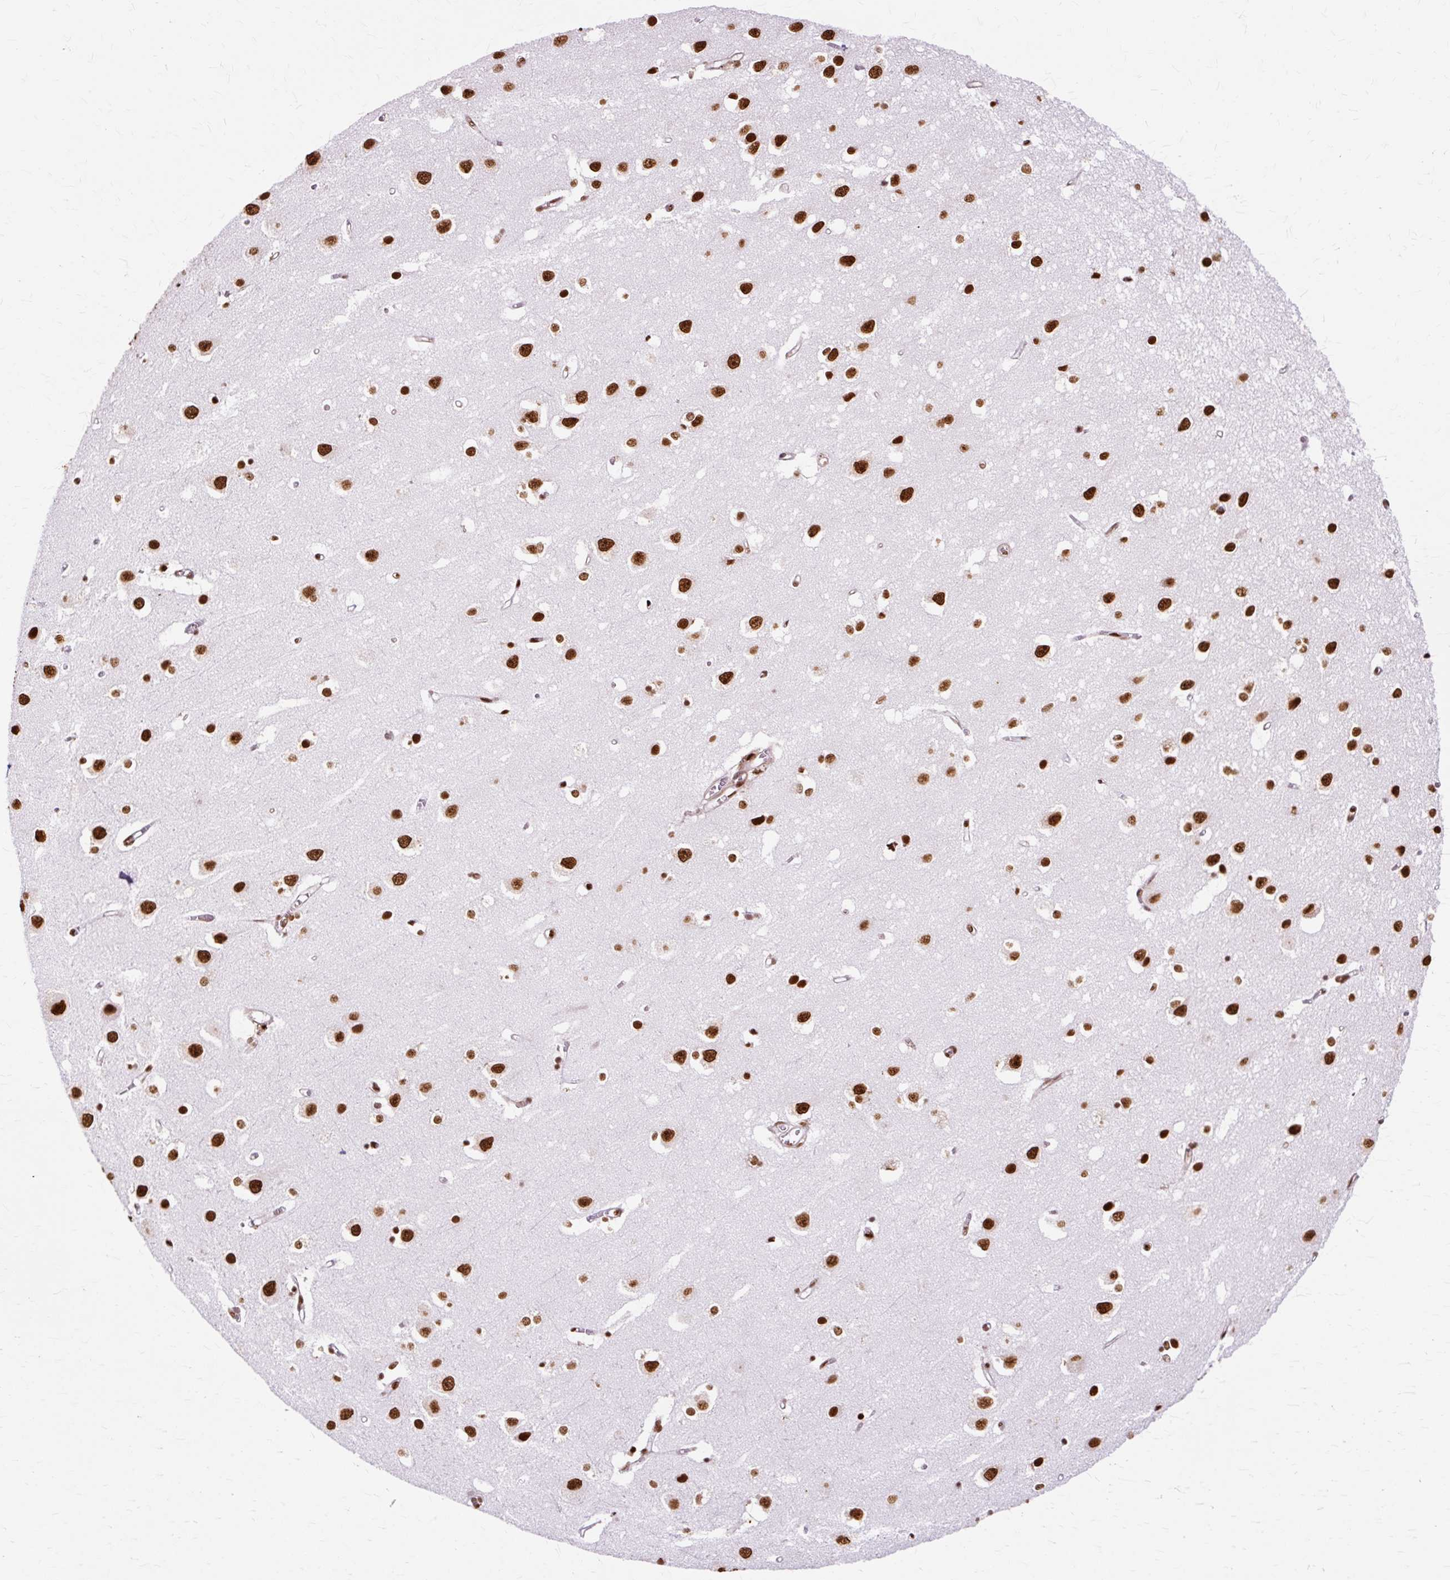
{"staining": {"intensity": "moderate", "quantity": ">75%", "location": "nuclear"}, "tissue": "cerebral cortex", "cell_type": "Endothelial cells", "image_type": "normal", "snomed": [{"axis": "morphology", "description": "Normal tissue, NOS"}, {"axis": "topography", "description": "Cerebral cortex"}], "caption": "A high-resolution image shows immunohistochemistry staining of normal cerebral cortex, which shows moderate nuclear positivity in about >75% of endothelial cells.", "gene": "XRCC6", "patient": {"sex": "male", "age": 70}}